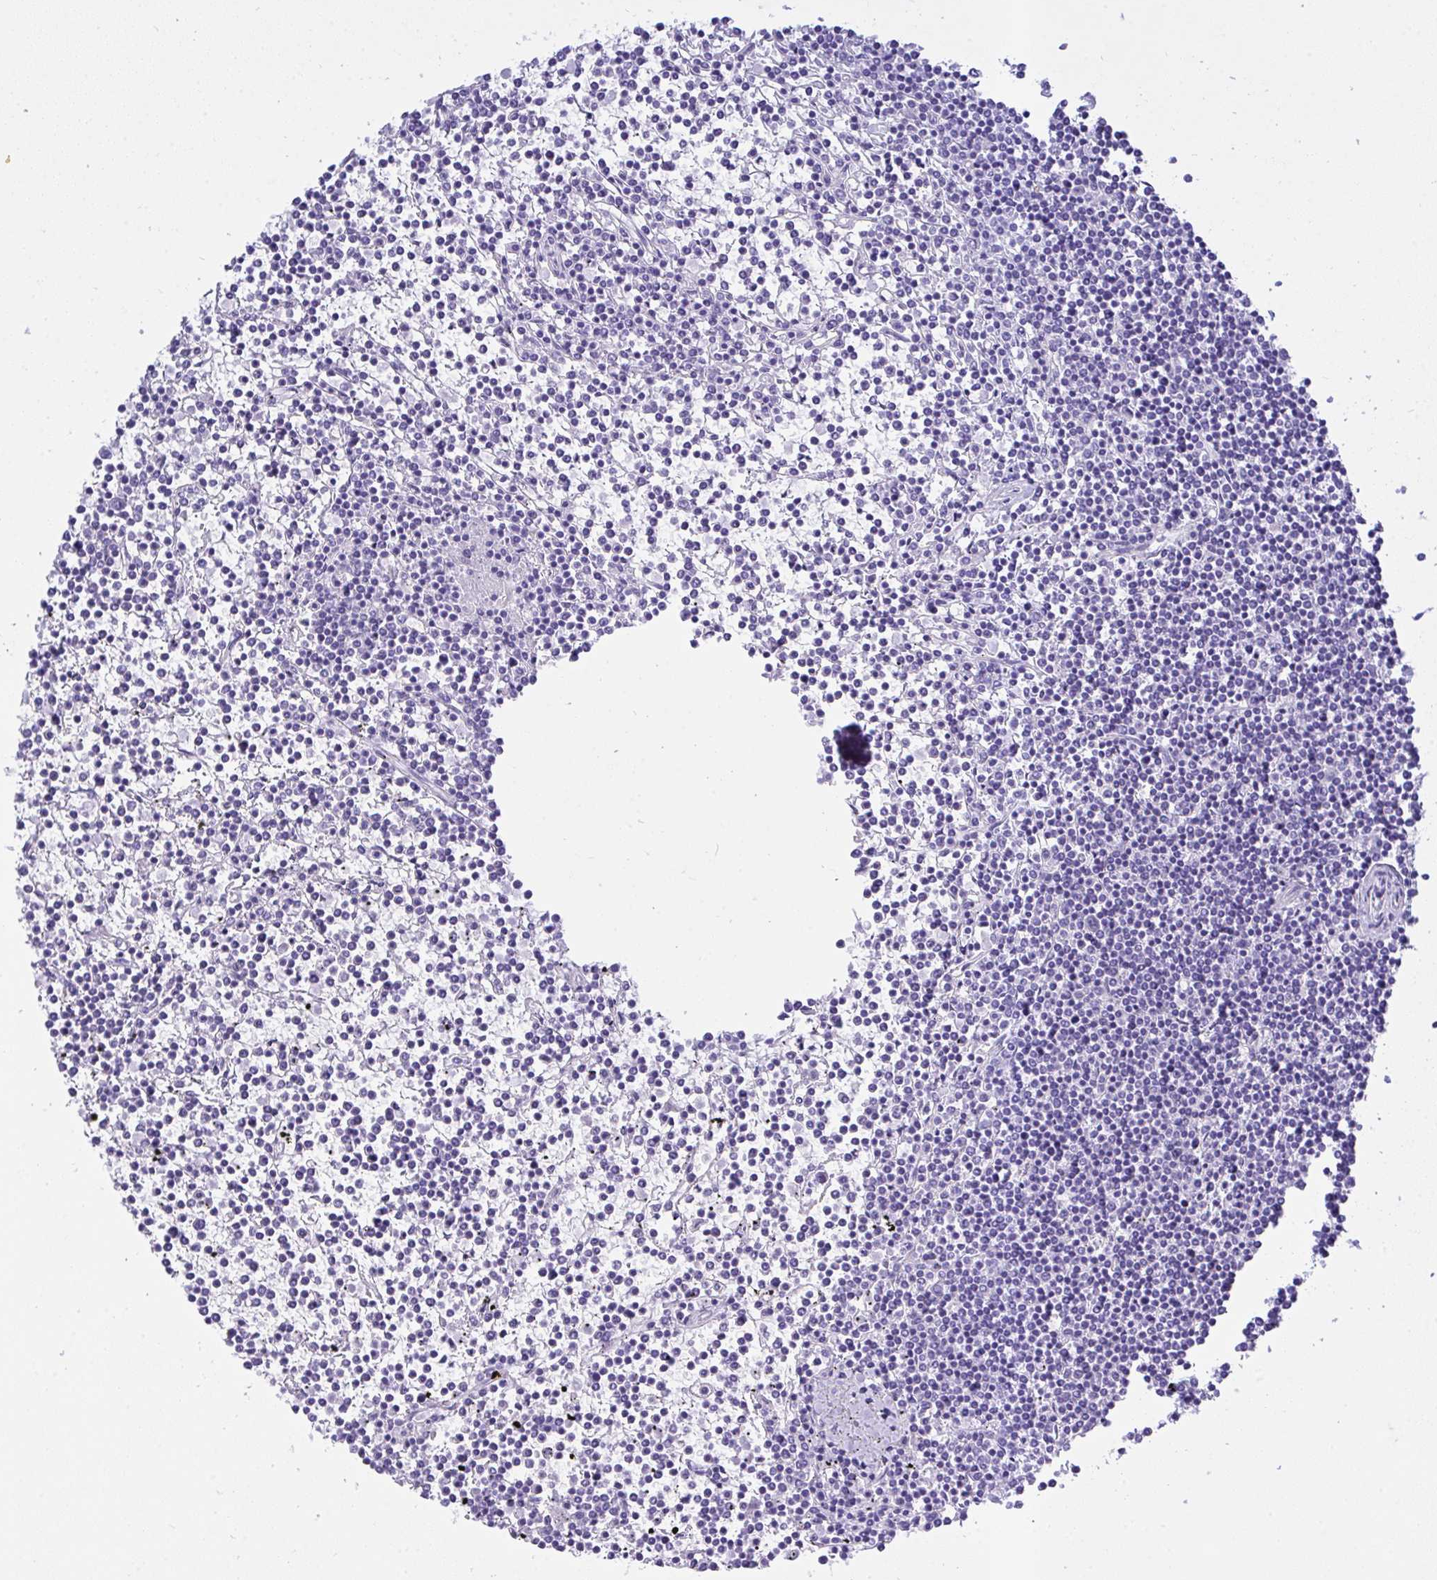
{"staining": {"intensity": "negative", "quantity": "none", "location": "none"}, "tissue": "lymphoma", "cell_type": "Tumor cells", "image_type": "cancer", "snomed": [{"axis": "morphology", "description": "Malignant lymphoma, non-Hodgkin's type, Low grade"}, {"axis": "topography", "description": "Spleen"}], "caption": "The image exhibits no significant staining in tumor cells of lymphoma. The staining was performed using DAB (3,3'-diaminobenzidine) to visualize the protein expression in brown, while the nuclei were stained in blue with hematoxylin (Magnification: 20x).", "gene": "AKR1D1", "patient": {"sex": "female", "age": 19}}